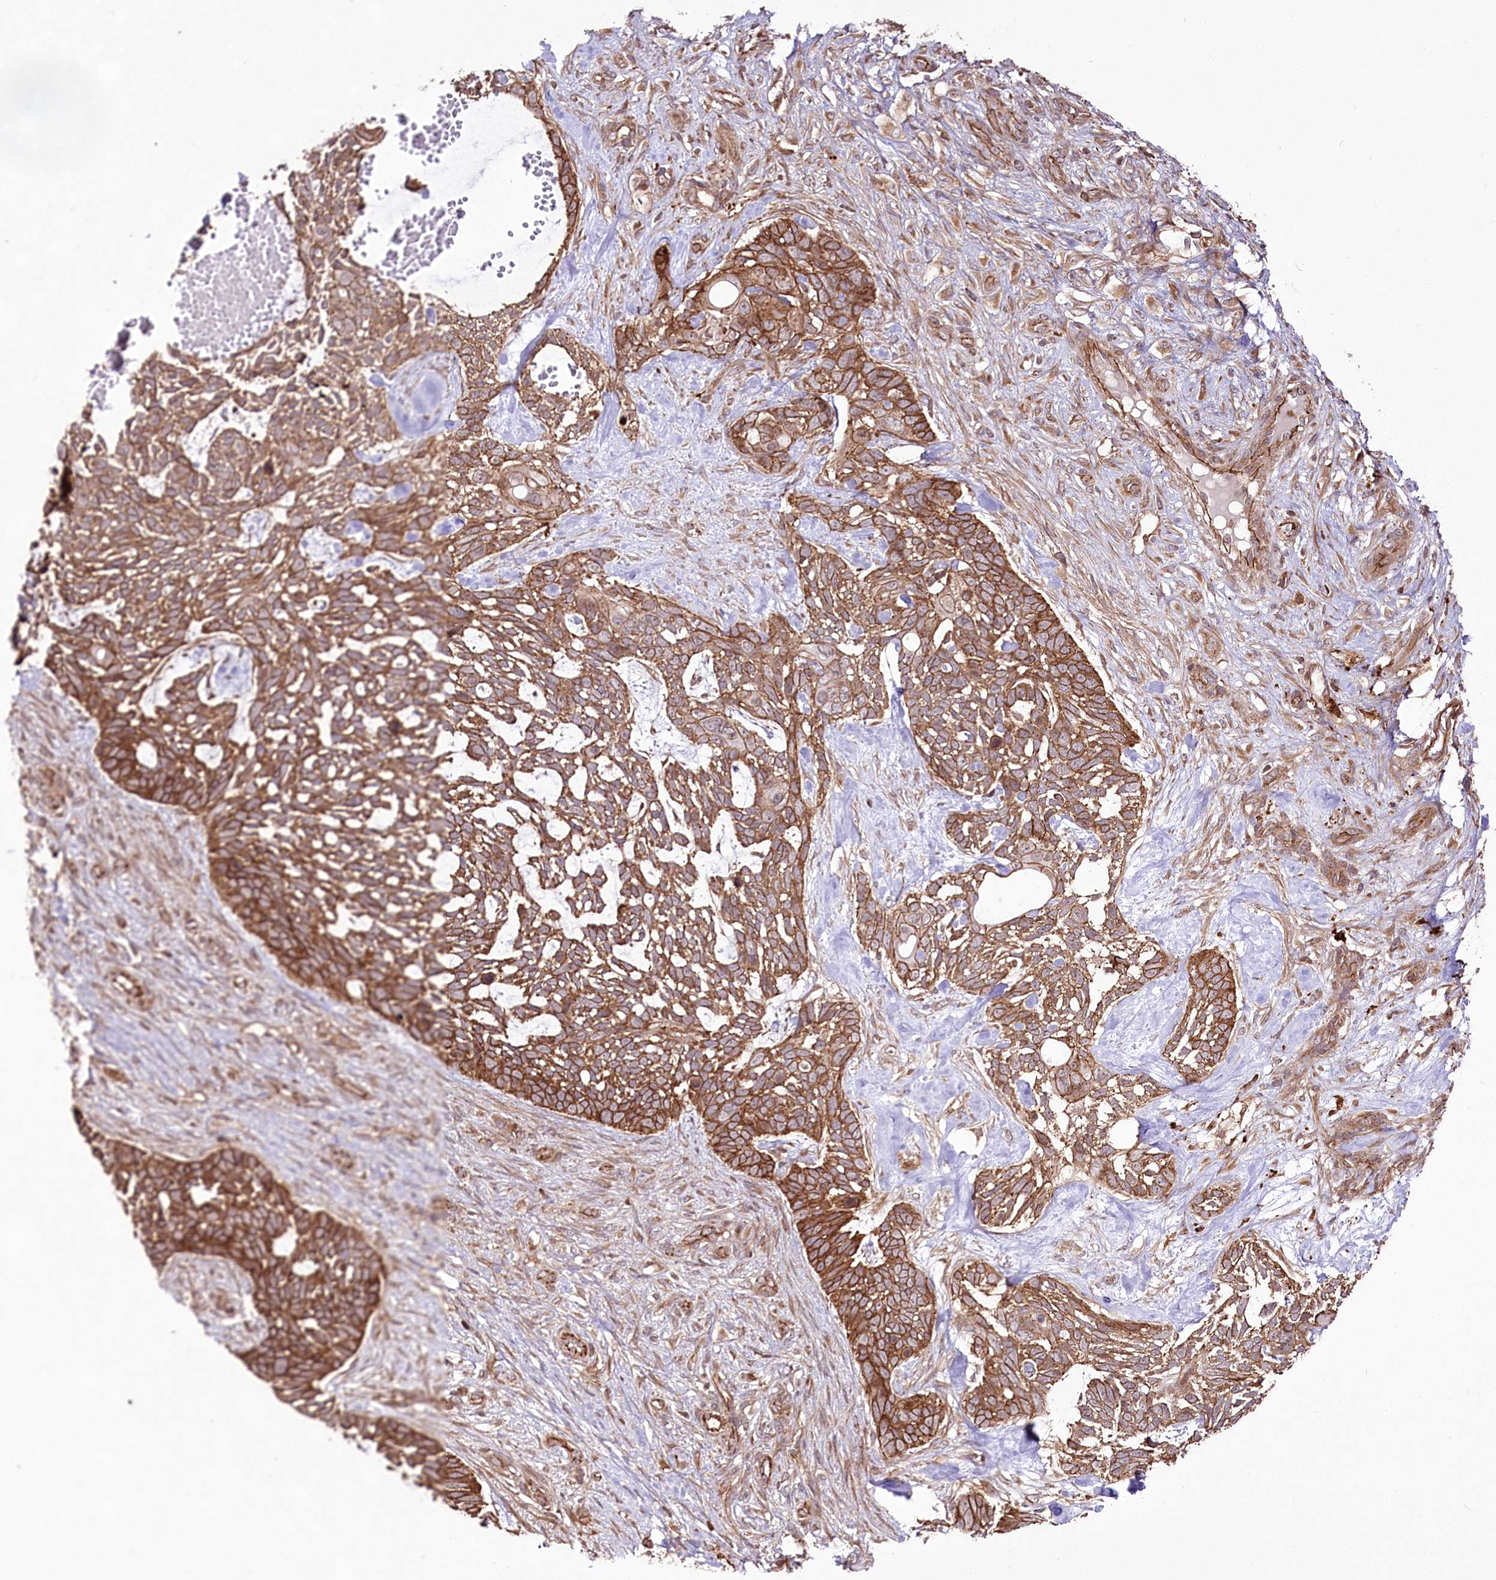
{"staining": {"intensity": "strong", "quantity": ">75%", "location": "cytoplasmic/membranous"}, "tissue": "skin cancer", "cell_type": "Tumor cells", "image_type": "cancer", "snomed": [{"axis": "morphology", "description": "Basal cell carcinoma"}, {"axis": "topography", "description": "Skin"}], "caption": "Protein staining of skin cancer tissue exhibits strong cytoplasmic/membranous expression in about >75% of tumor cells. (Brightfield microscopy of DAB IHC at high magnification).", "gene": "DHX29", "patient": {"sex": "male", "age": 88}}